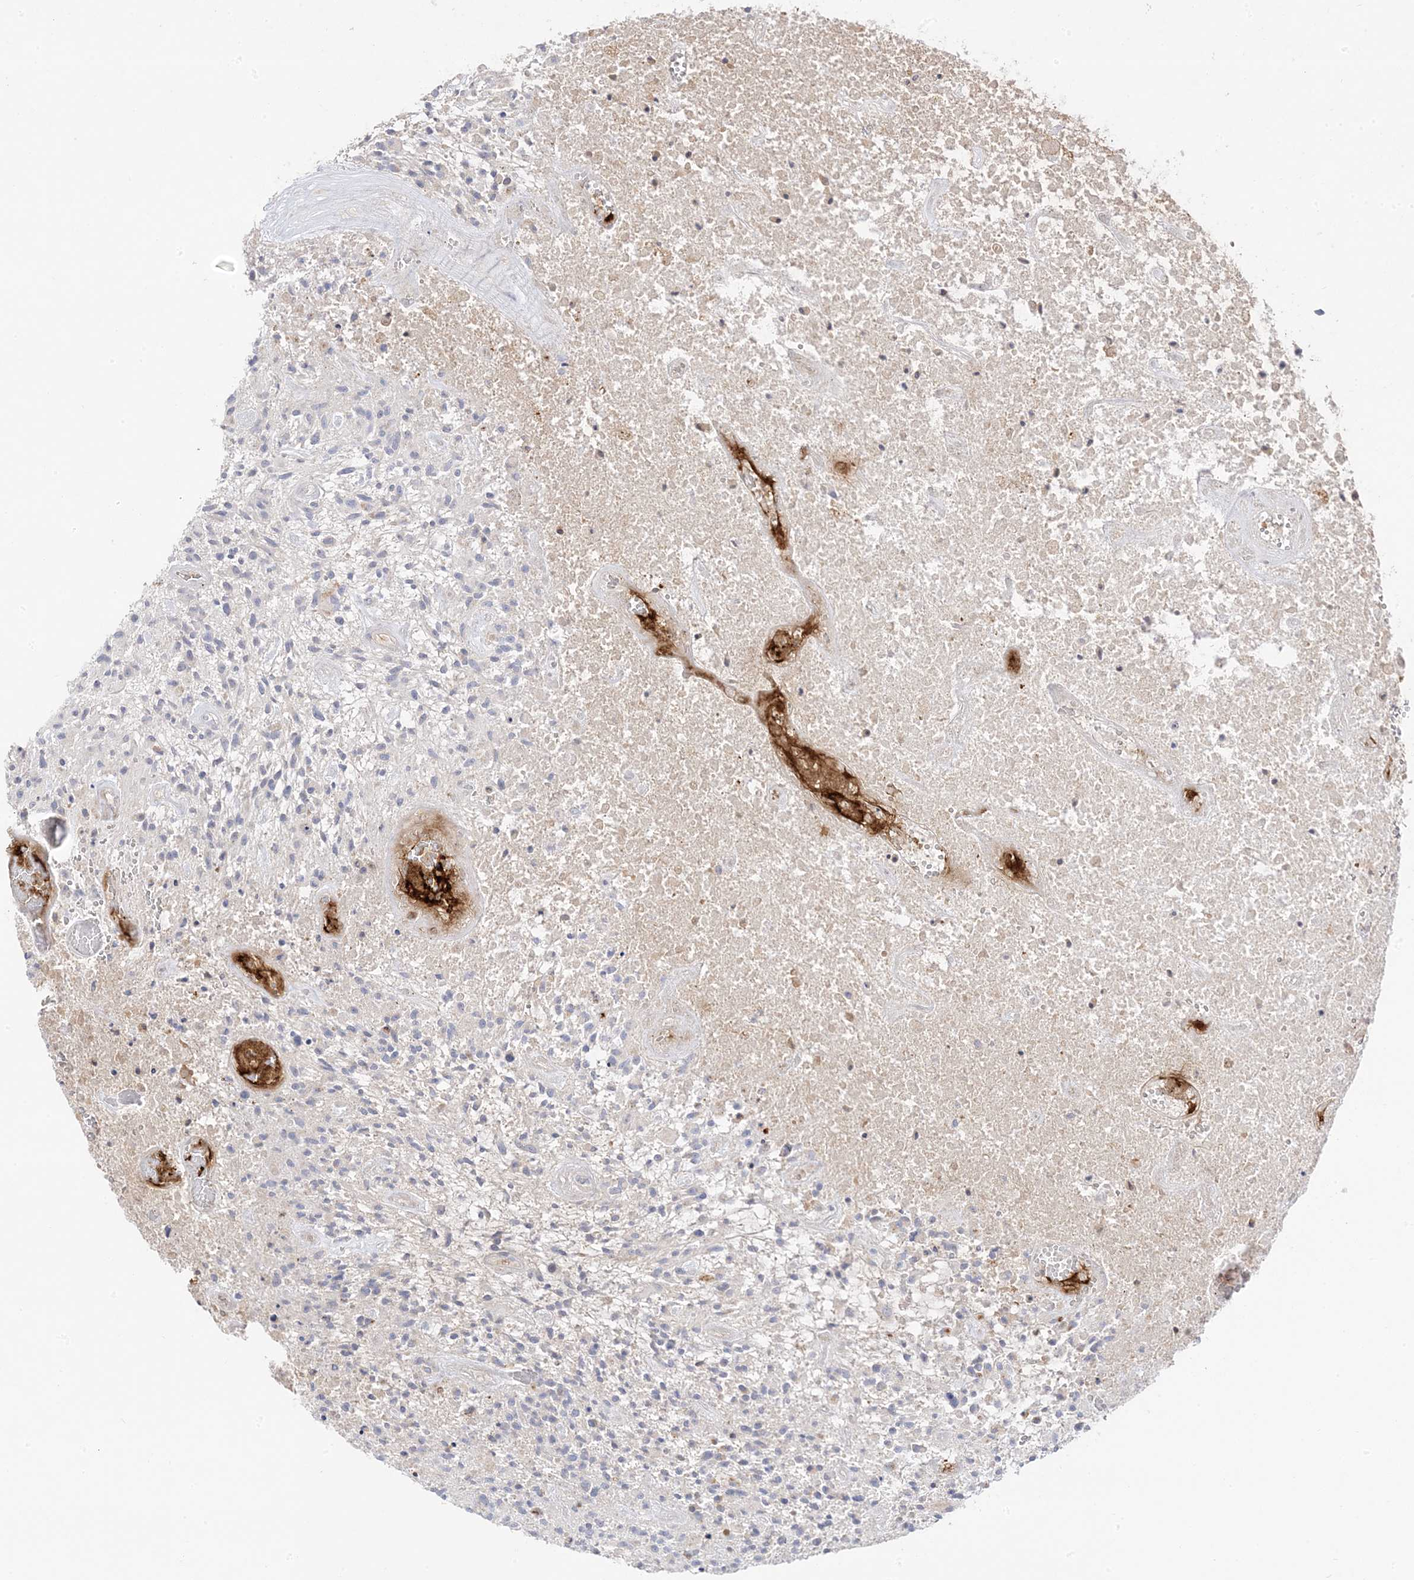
{"staining": {"intensity": "negative", "quantity": "none", "location": "none"}, "tissue": "glioma", "cell_type": "Tumor cells", "image_type": "cancer", "snomed": [{"axis": "morphology", "description": "Glioma, malignant, High grade"}, {"axis": "topography", "description": "Brain"}], "caption": "An image of human malignant high-grade glioma is negative for staining in tumor cells.", "gene": "TRANK1", "patient": {"sex": "male", "age": 47}}